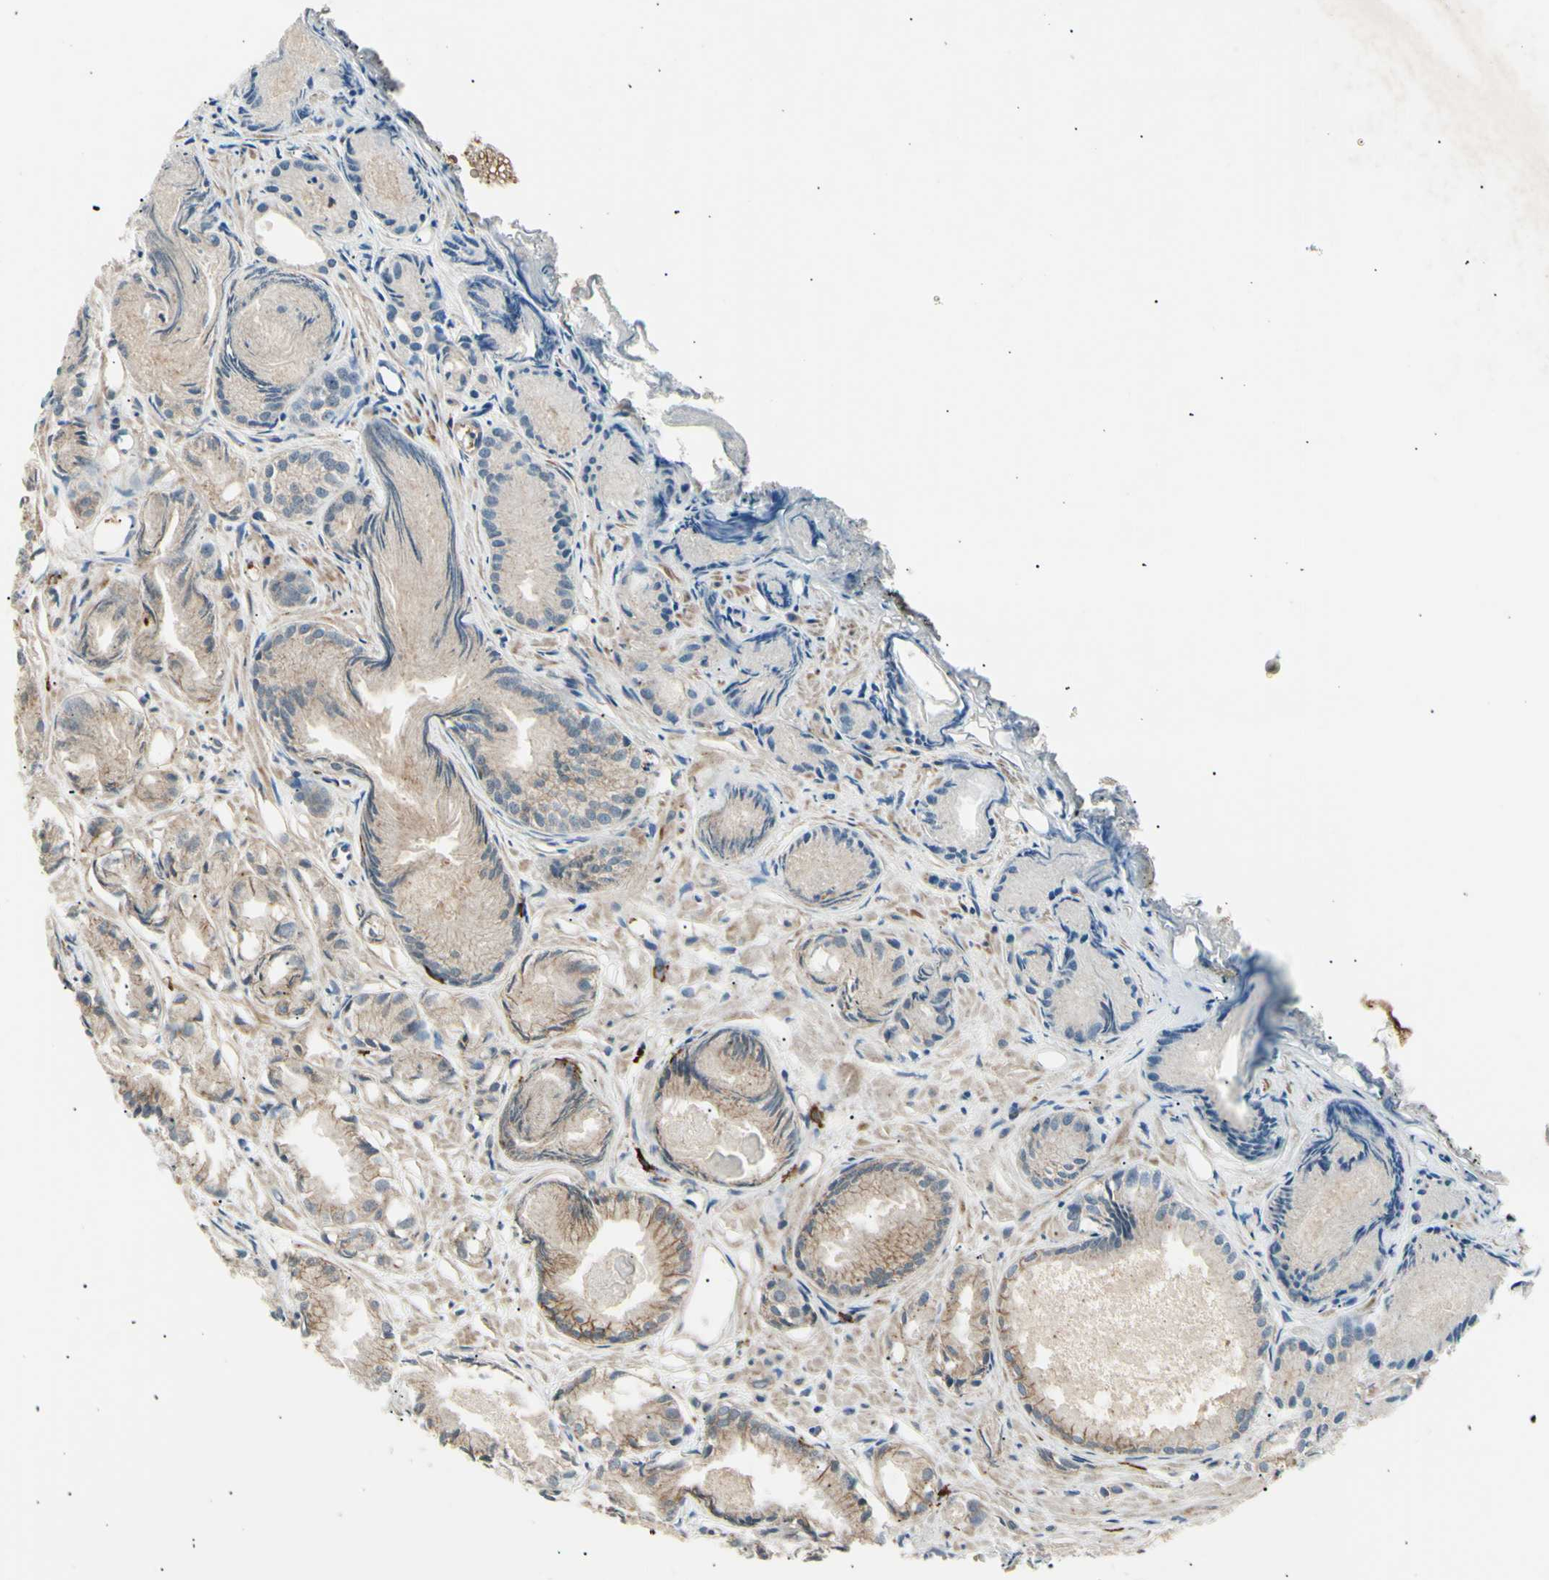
{"staining": {"intensity": "weak", "quantity": "25%-75%", "location": "cytoplasmic/membranous"}, "tissue": "prostate cancer", "cell_type": "Tumor cells", "image_type": "cancer", "snomed": [{"axis": "morphology", "description": "Adenocarcinoma, Low grade"}, {"axis": "topography", "description": "Prostate"}], "caption": "This photomicrograph demonstrates adenocarcinoma (low-grade) (prostate) stained with IHC to label a protein in brown. The cytoplasmic/membranous of tumor cells show weak positivity for the protein. Nuclei are counter-stained blue.", "gene": "NUAK2", "patient": {"sex": "male", "age": 72}}